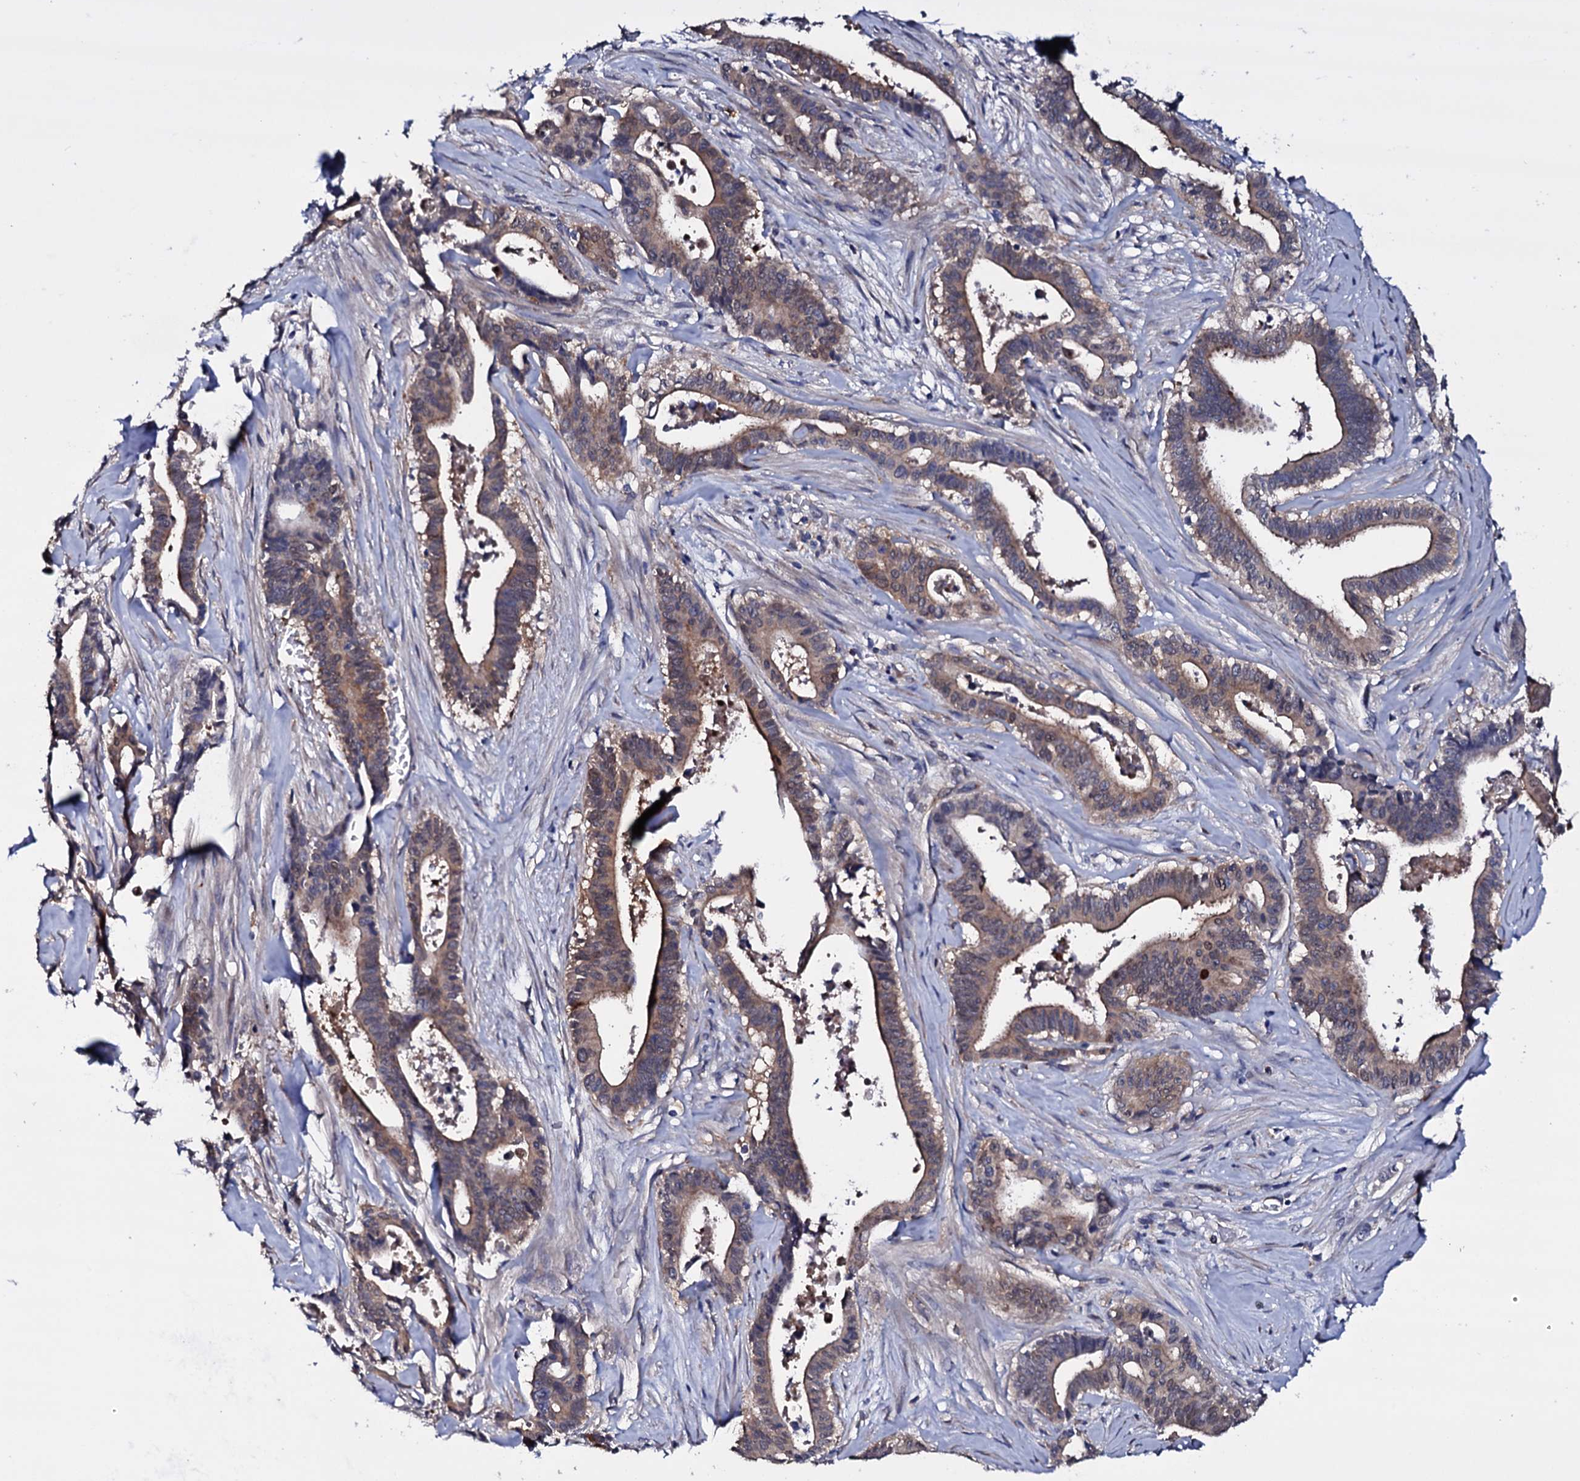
{"staining": {"intensity": "weak", "quantity": "25%-75%", "location": "cytoplasmic/membranous"}, "tissue": "pancreatic cancer", "cell_type": "Tumor cells", "image_type": "cancer", "snomed": [{"axis": "morphology", "description": "Adenocarcinoma, NOS"}, {"axis": "topography", "description": "Pancreas"}], "caption": "Immunohistochemical staining of human pancreatic cancer shows low levels of weak cytoplasmic/membranous staining in about 25%-75% of tumor cells. The staining was performed using DAB, with brown indicating positive protein expression. Nuclei are stained blue with hematoxylin.", "gene": "BCL2L14", "patient": {"sex": "female", "age": 77}}